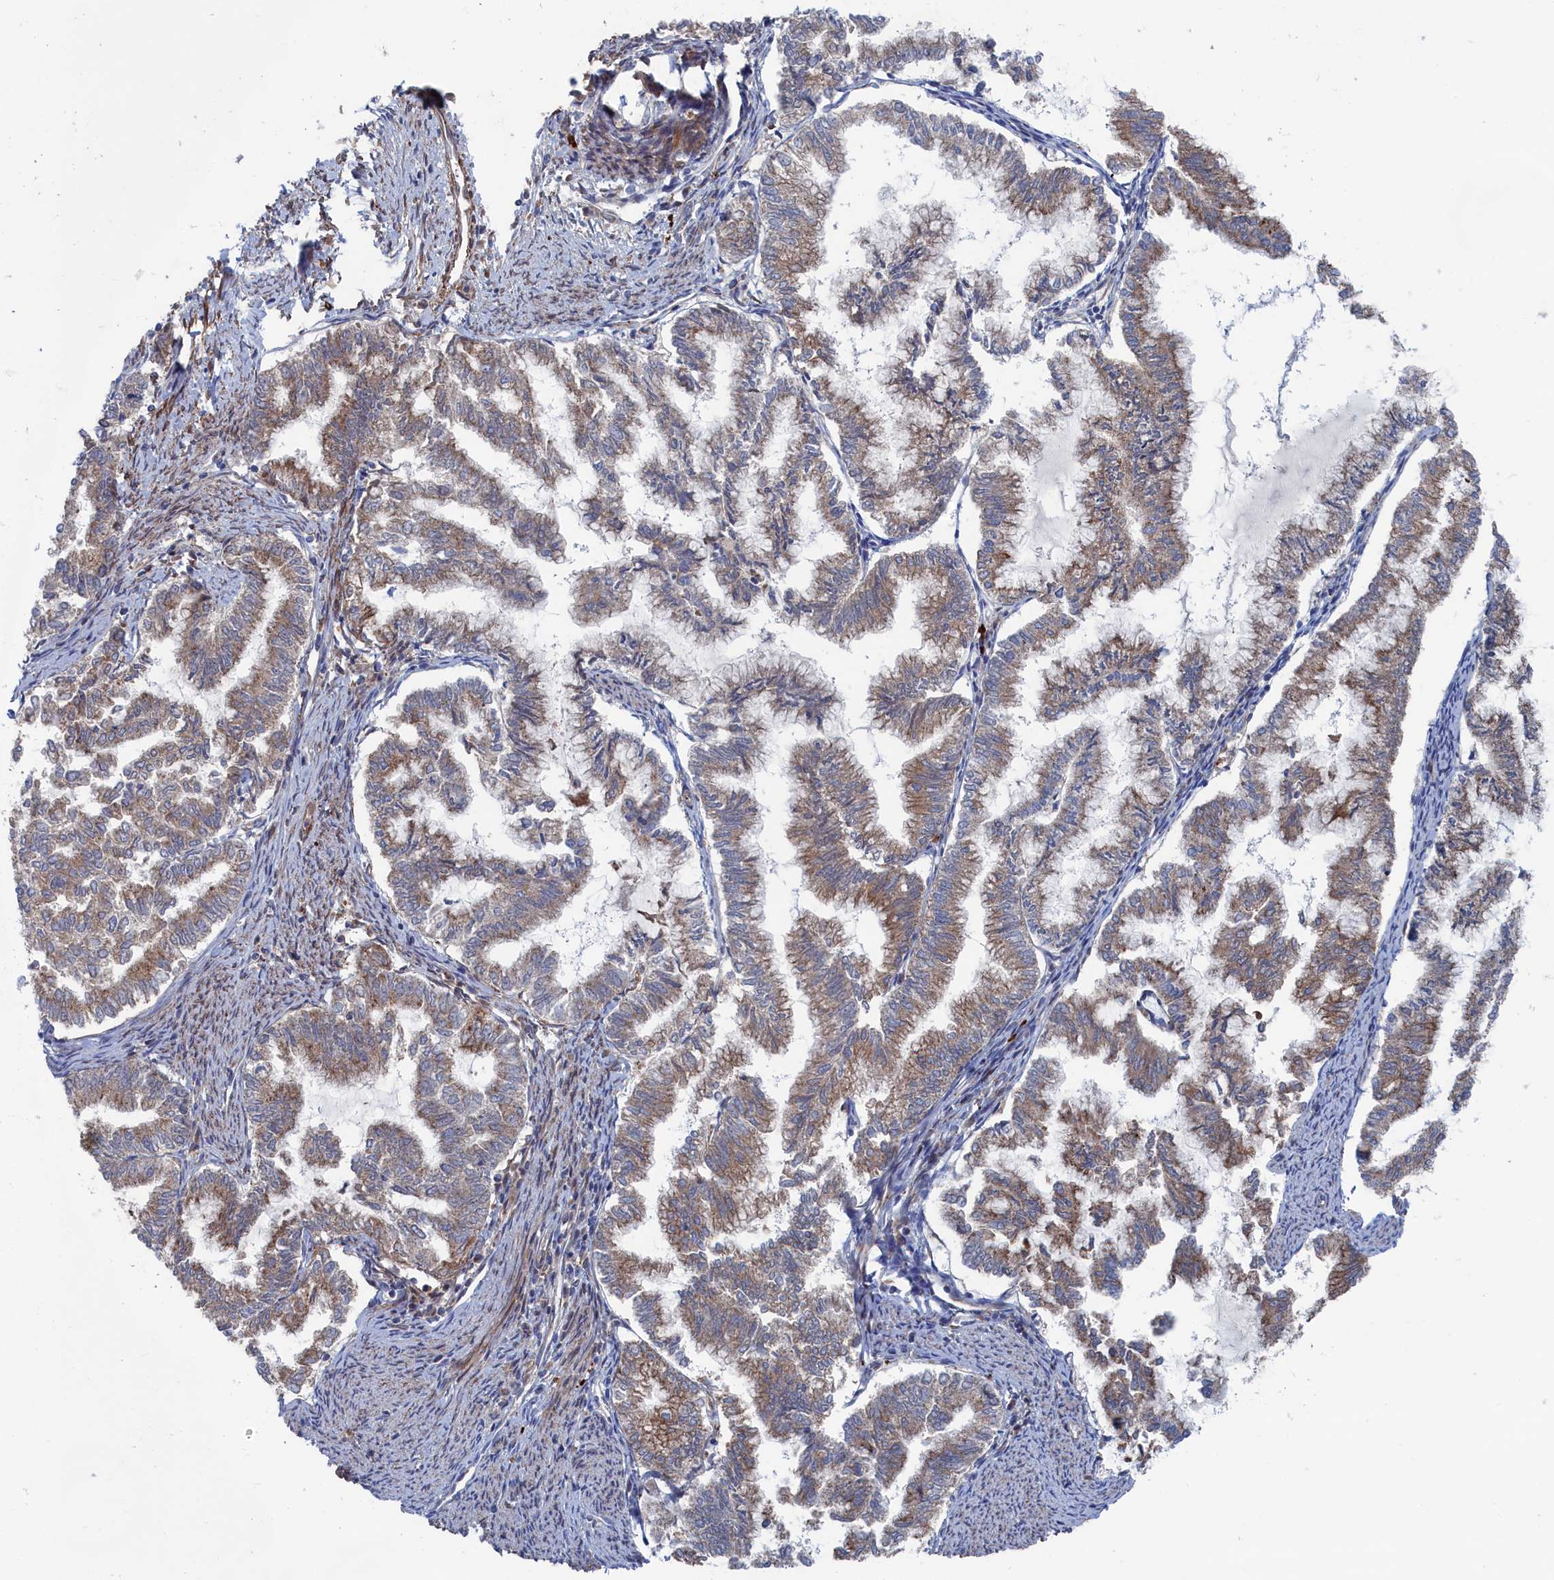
{"staining": {"intensity": "moderate", "quantity": "25%-75%", "location": "cytoplasmic/membranous"}, "tissue": "endometrial cancer", "cell_type": "Tumor cells", "image_type": "cancer", "snomed": [{"axis": "morphology", "description": "Adenocarcinoma, NOS"}, {"axis": "topography", "description": "Endometrium"}], "caption": "Moderate cytoplasmic/membranous protein positivity is seen in about 25%-75% of tumor cells in adenocarcinoma (endometrial).", "gene": "FILIP1L", "patient": {"sex": "female", "age": 79}}